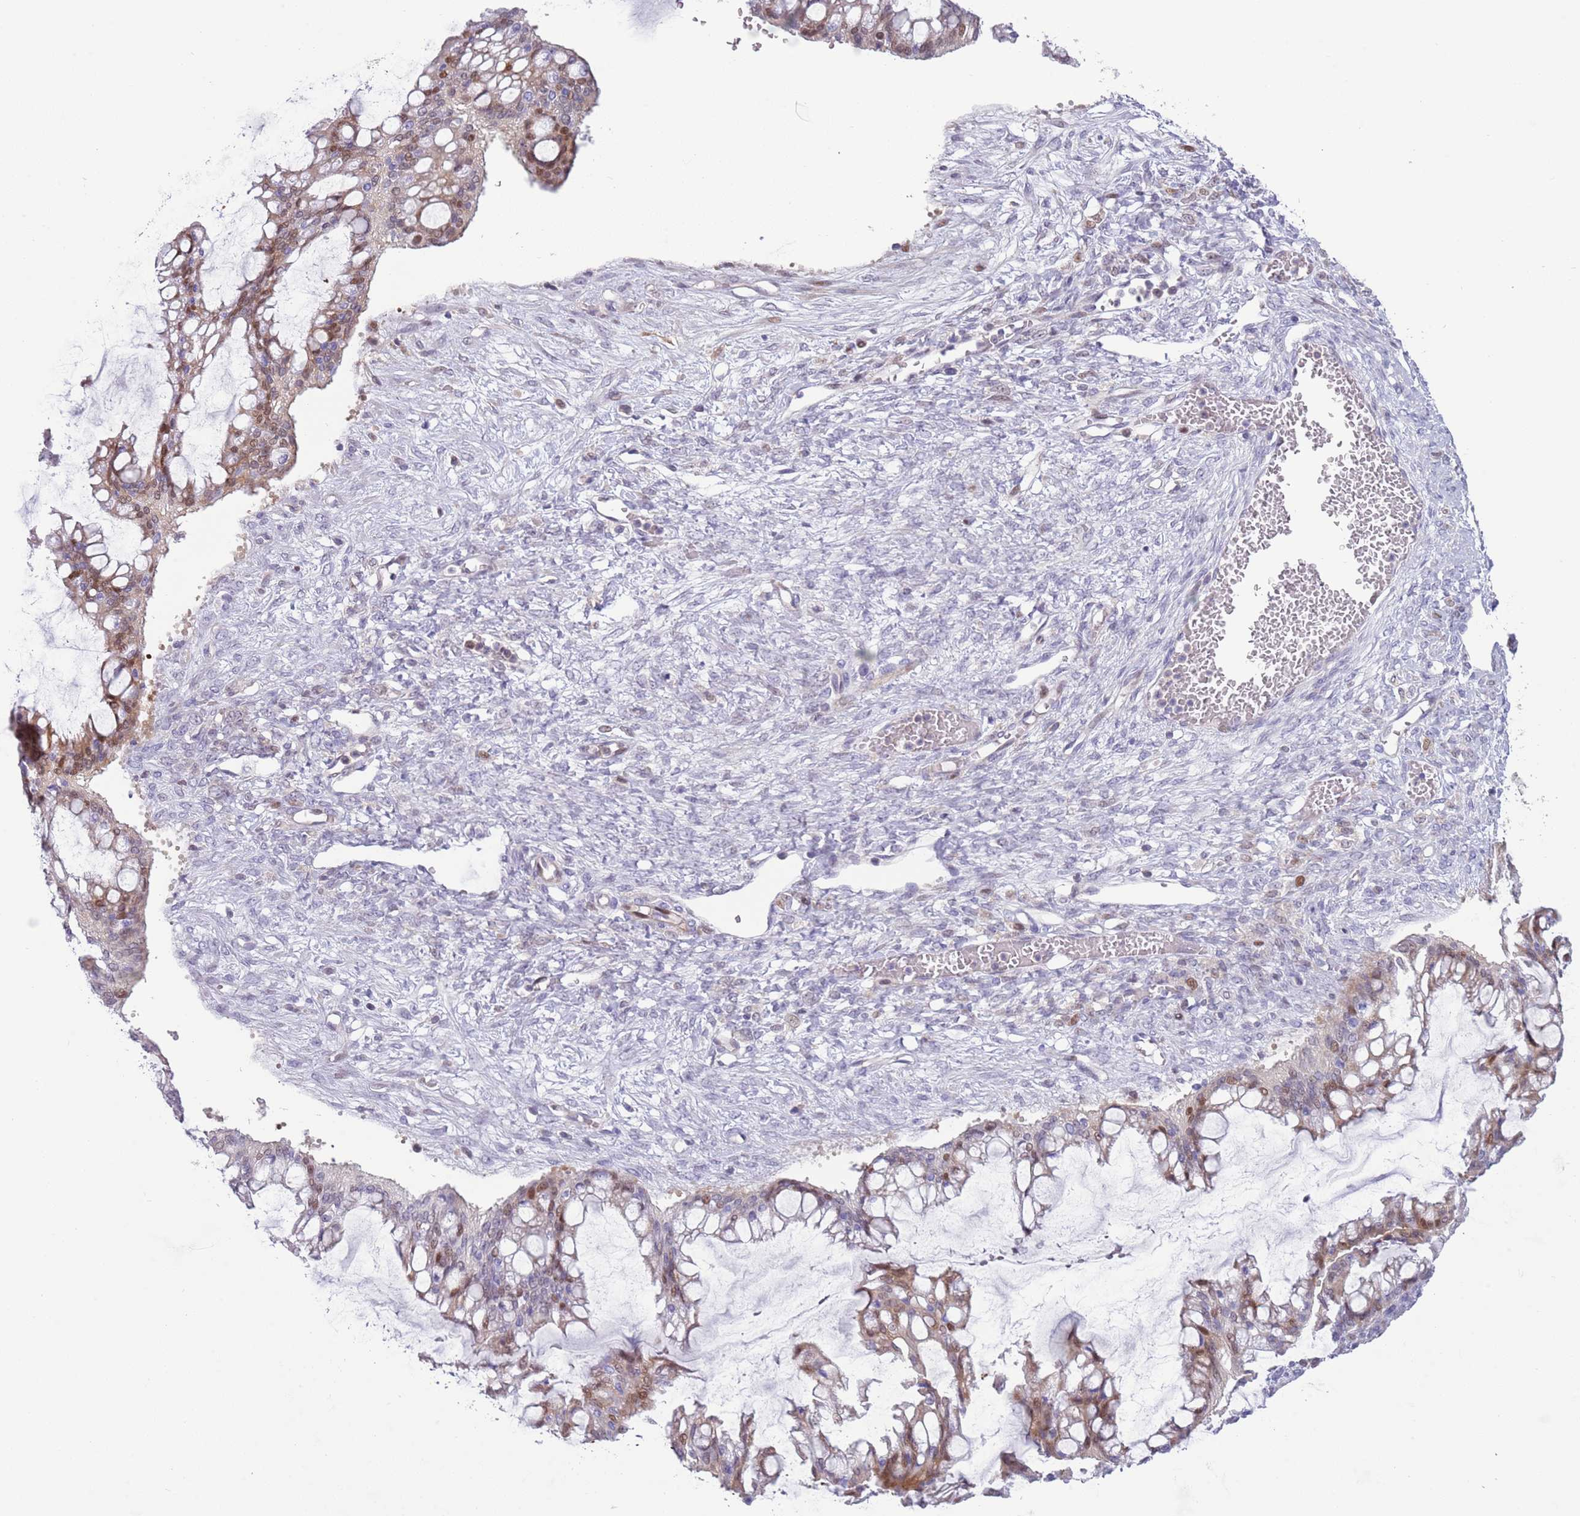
{"staining": {"intensity": "weak", "quantity": "25%-75%", "location": "cytoplasmic/membranous,nuclear"}, "tissue": "ovarian cancer", "cell_type": "Tumor cells", "image_type": "cancer", "snomed": [{"axis": "morphology", "description": "Cystadenocarcinoma, mucinous, NOS"}, {"axis": "topography", "description": "Ovary"}], "caption": "Ovarian mucinous cystadenocarcinoma stained with immunohistochemistry displays weak cytoplasmic/membranous and nuclear positivity in about 25%-75% of tumor cells.", "gene": "NBPF6", "patient": {"sex": "female", "age": 73}}